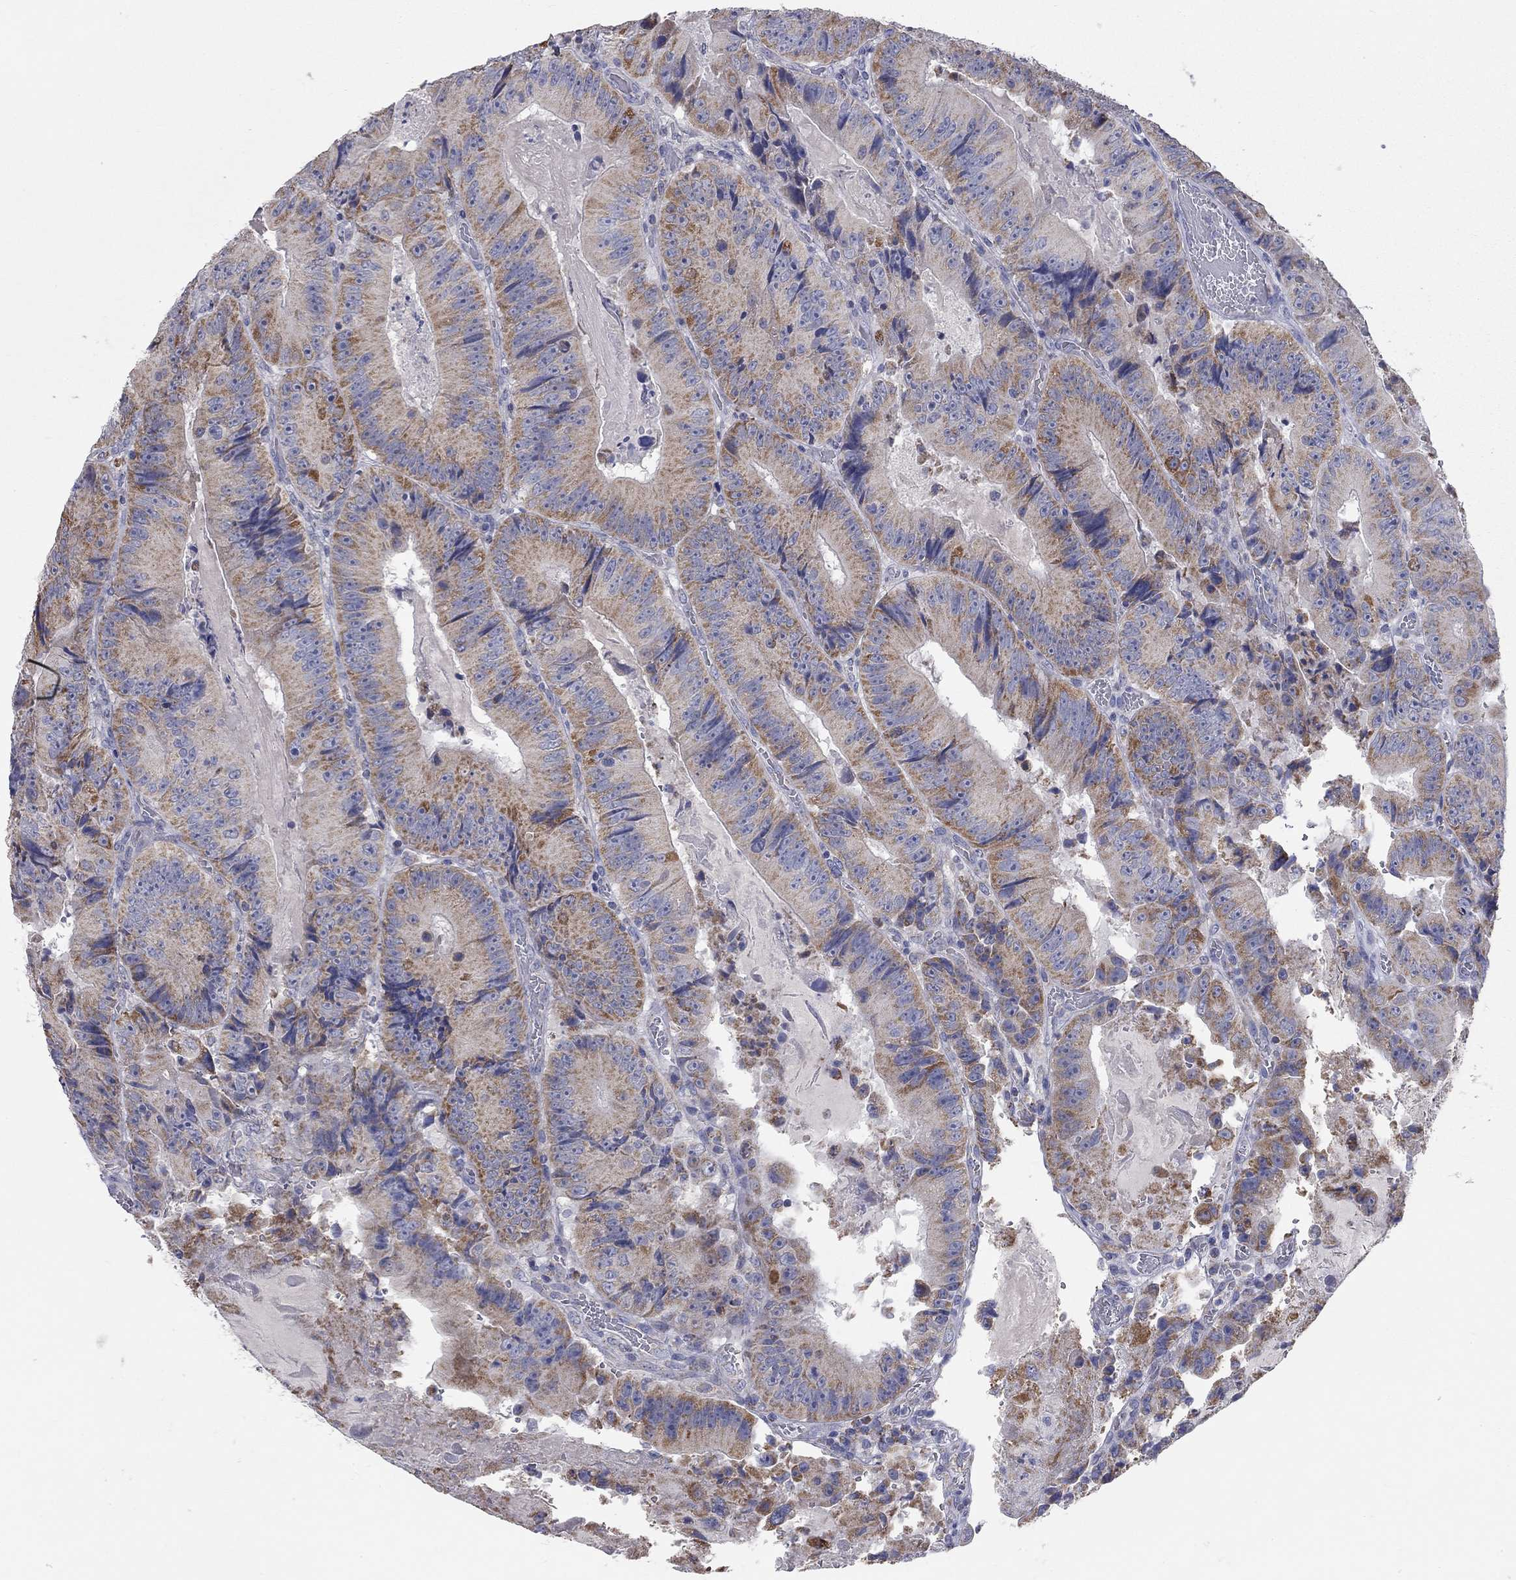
{"staining": {"intensity": "strong", "quantity": "<25%", "location": "cytoplasmic/membranous"}, "tissue": "colorectal cancer", "cell_type": "Tumor cells", "image_type": "cancer", "snomed": [{"axis": "morphology", "description": "Adenocarcinoma, NOS"}, {"axis": "topography", "description": "Colon"}], "caption": "Adenocarcinoma (colorectal) was stained to show a protein in brown. There is medium levels of strong cytoplasmic/membranous positivity in about <25% of tumor cells. Using DAB (3,3'-diaminobenzidine) (brown) and hematoxylin (blue) stains, captured at high magnification using brightfield microscopy.", "gene": "CFAP161", "patient": {"sex": "female", "age": 86}}